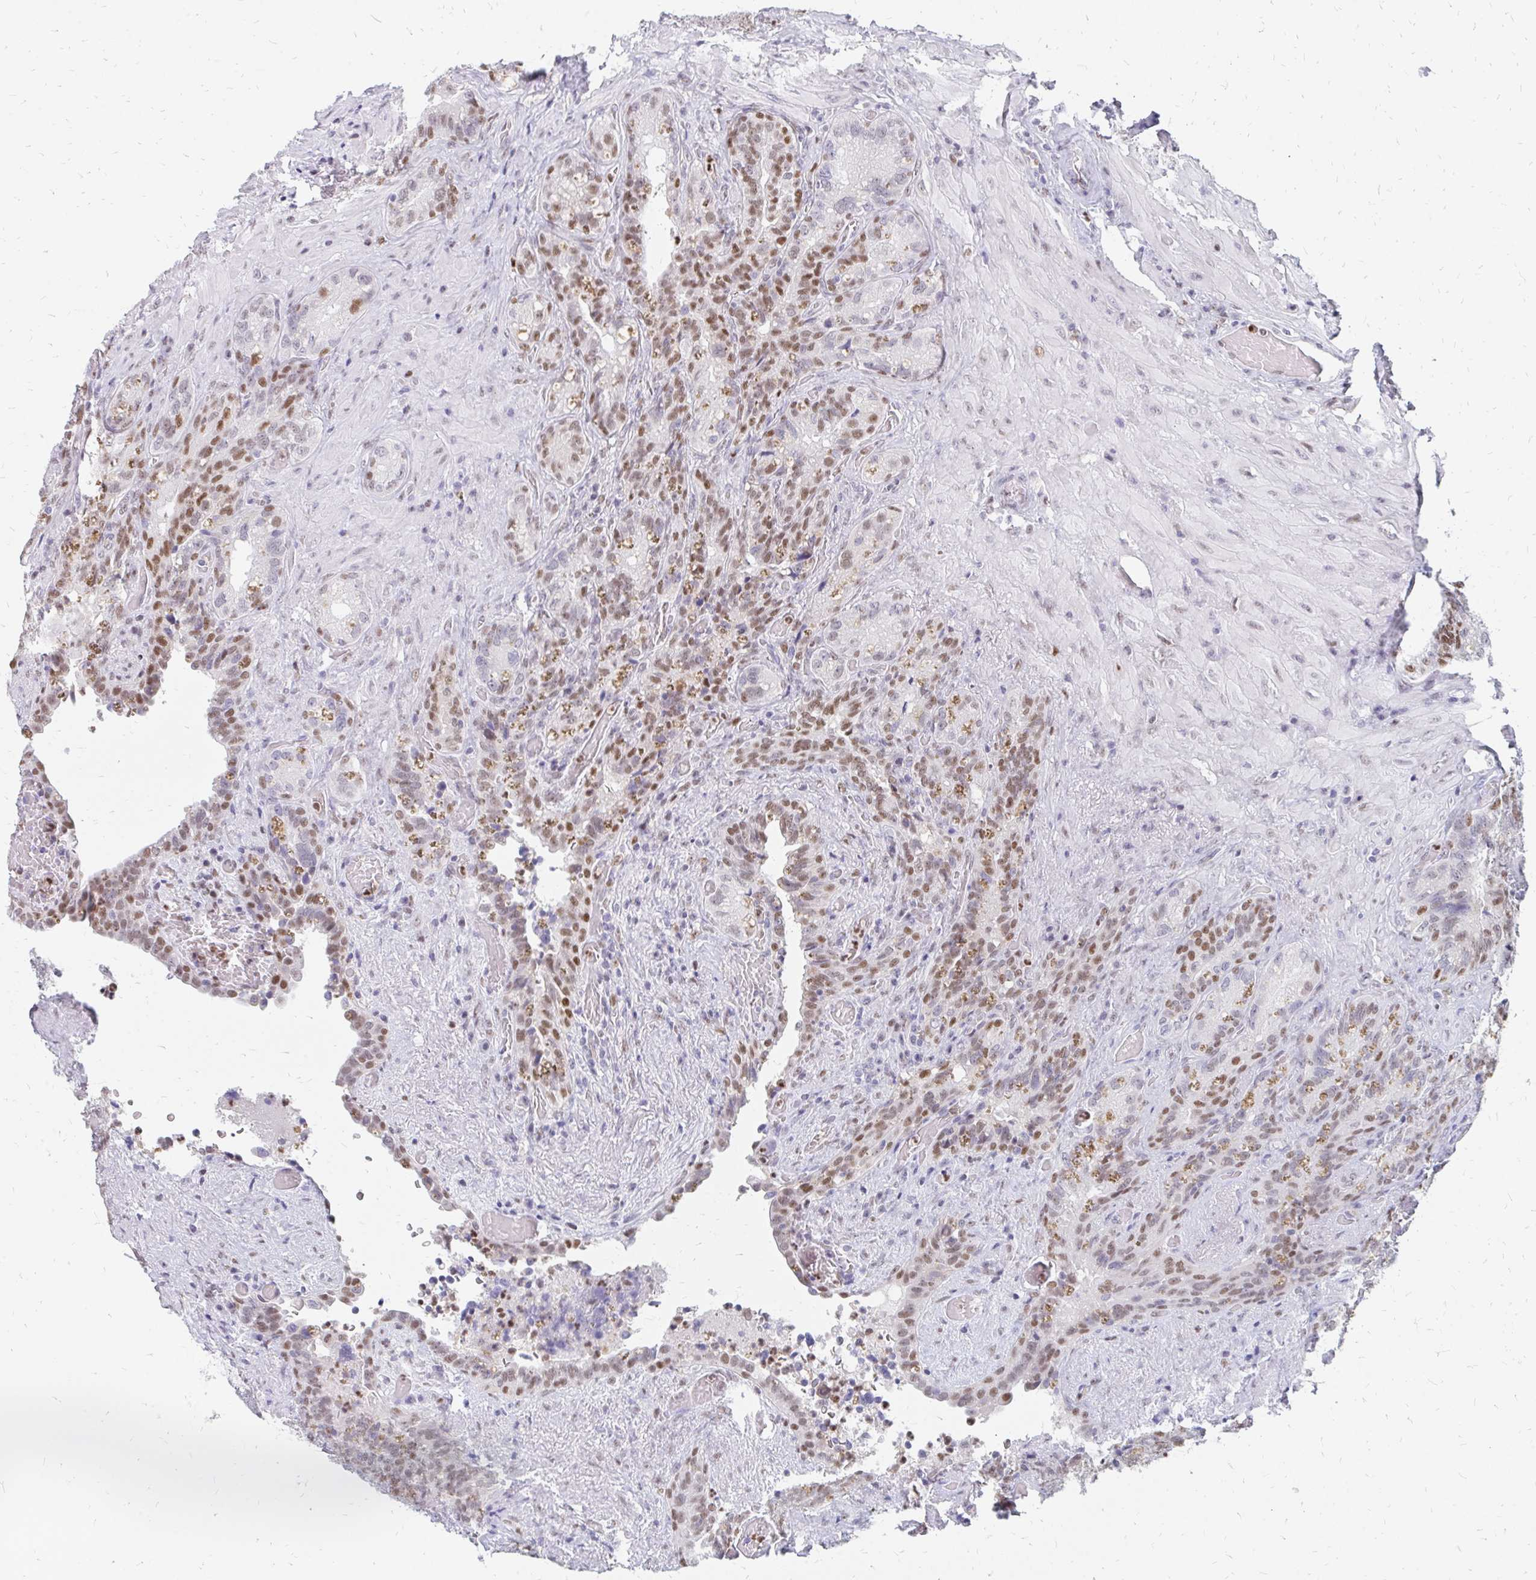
{"staining": {"intensity": "moderate", "quantity": "25%-75%", "location": "nuclear"}, "tissue": "seminal vesicle", "cell_type": "Glandular cells", "image_type": "normal", "snomed": [{"axis": "morphology", "description": "Normal tissue, NOS"}, {"axis": "topography", "description": "Seminal veicle"}], "caption": "High-power microscopy captured an IHC micrograph of benign seminal vesicle, revealing moderate nuclear expression in approximately 25%-75% of glandular cells.", "gene": "PLK3", "patient": {"sex": "male", "age": 68}}